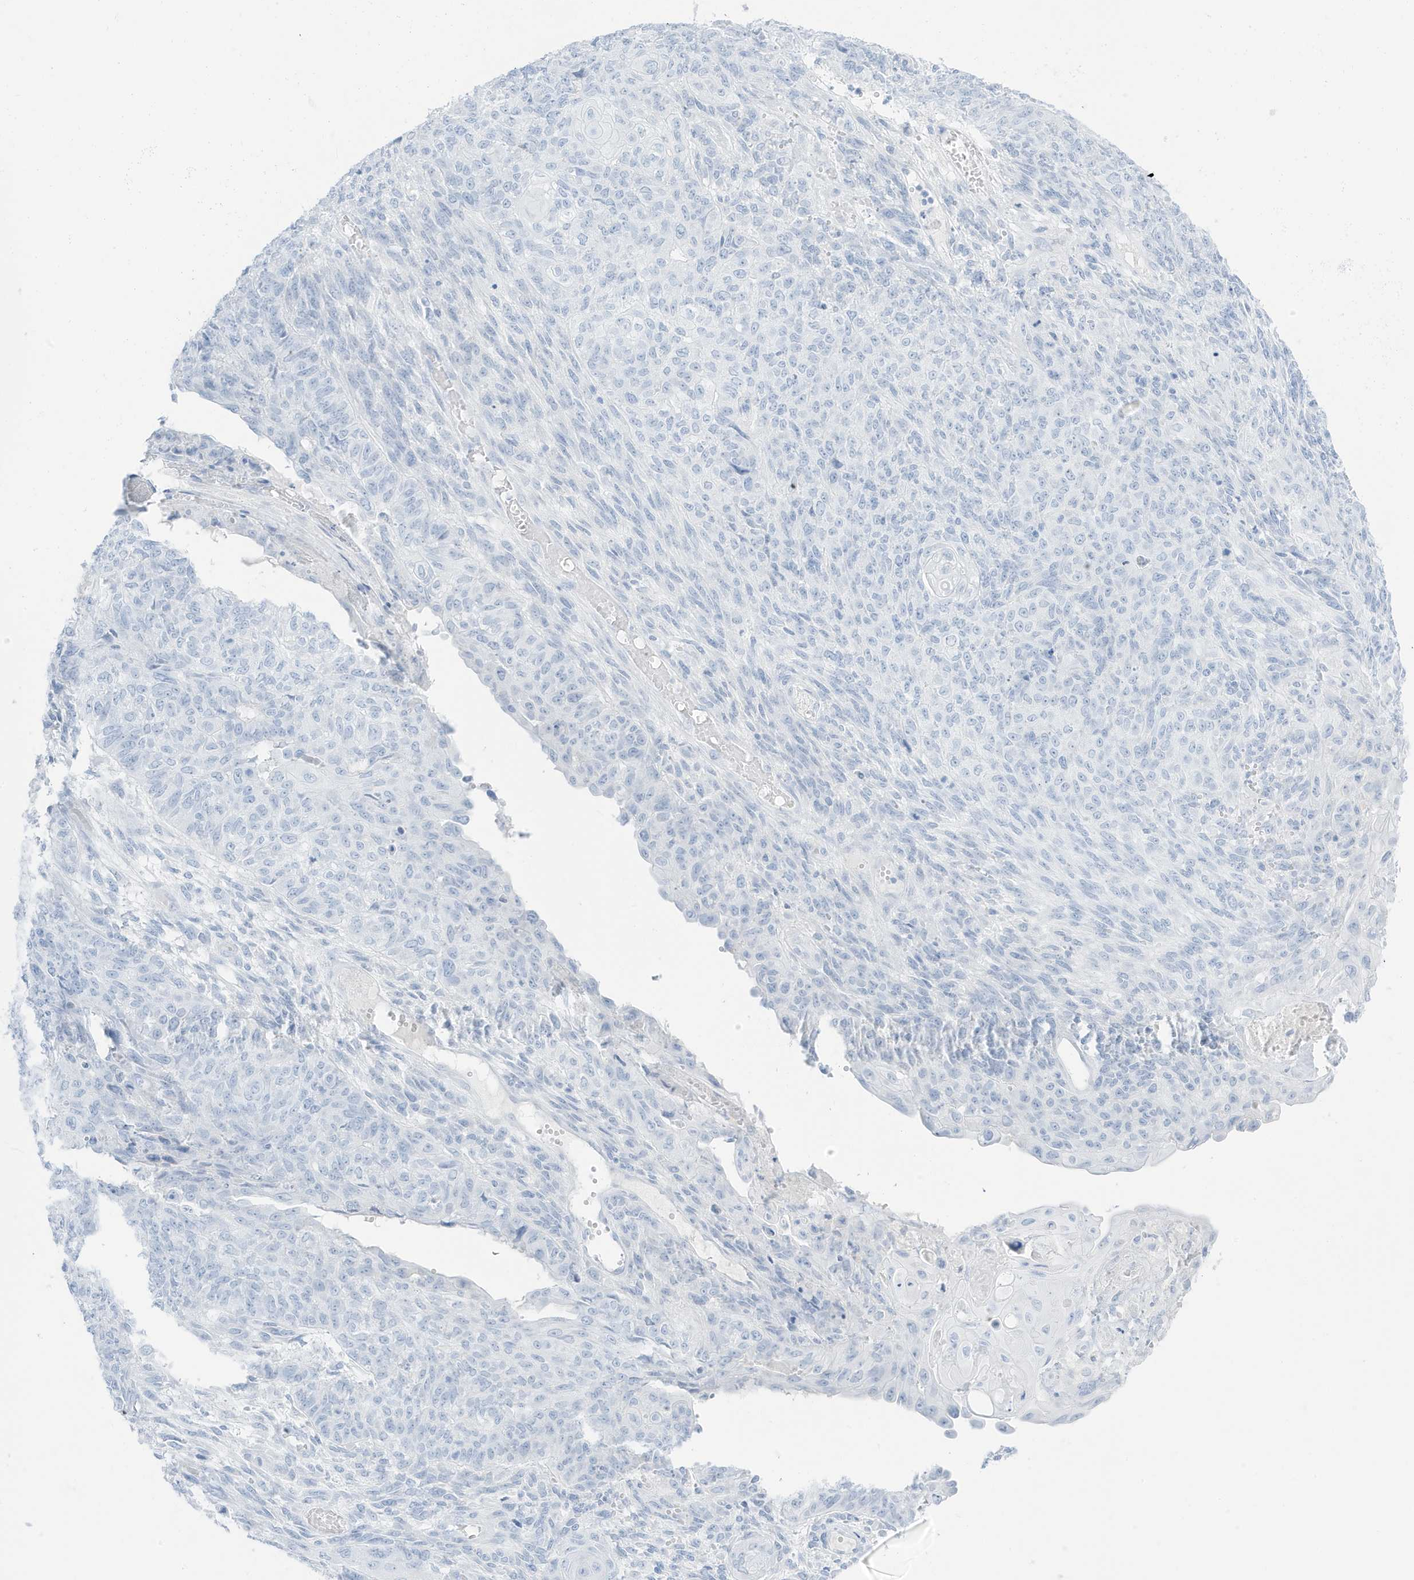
{"staining": {"intensity": "negative", "quantity": "none", "location": "none"}, "tissue": "endometrial cancer", "cell_type": "Tumor cells", "image_type": "cancer", "snomed": [{"axis": "morphology", "description": "Adenocarcinoma, NOS"}, {"axis": "topography", "description": "Endometrium"}], "caption": "Adenocarcinoma (endometrial) was stained to show a protein in brown. There is no significant staining in tumor cells.", "gene": "SLC22A13", "patient": {"sex": "female", "age": 32}}